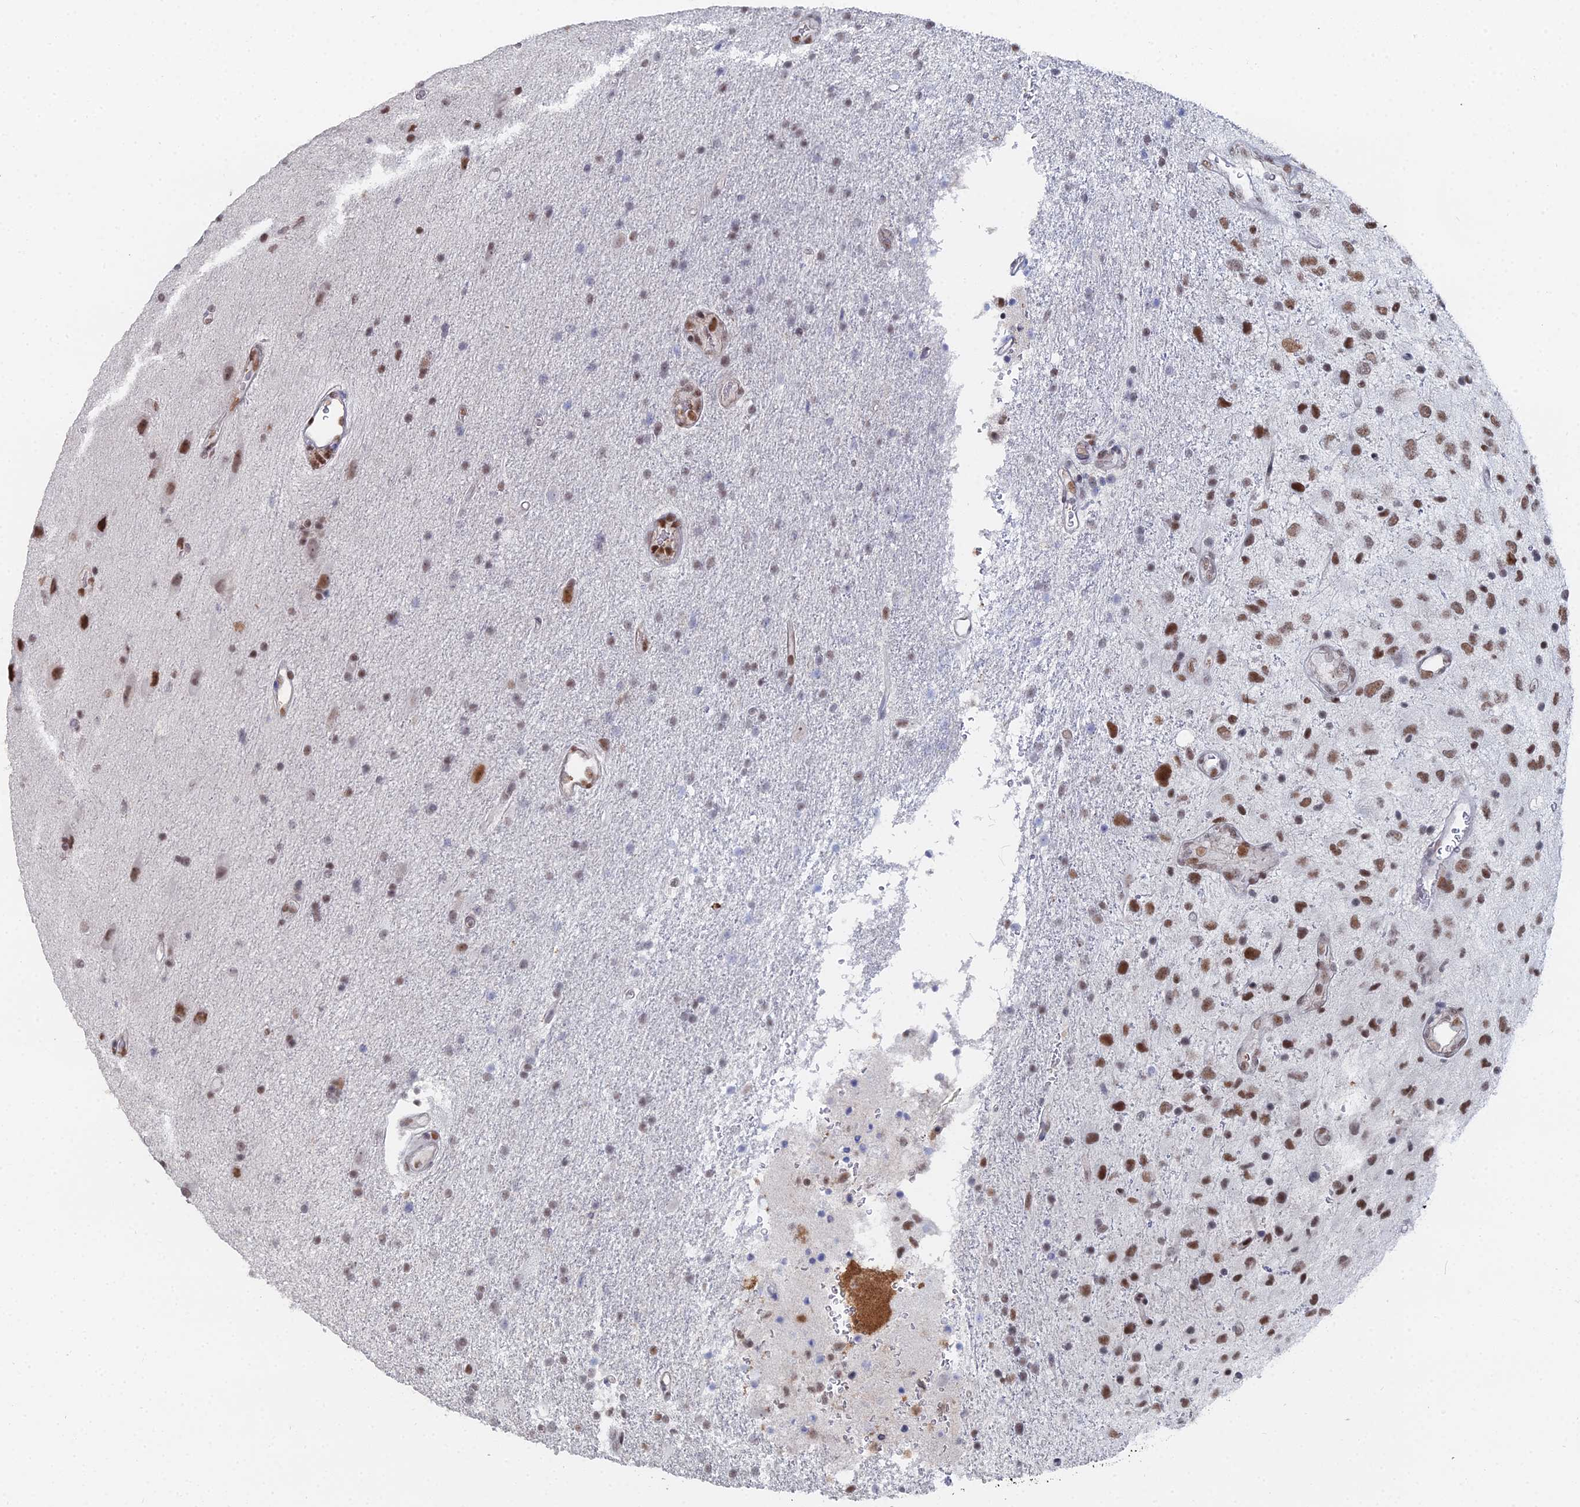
{"staining": {"intensity": "moderate", "quantity": "25%-75%", "location": "nuclear"}, "tissue": "glioma", "cell_type": "Tumor cells", "image_type": "cancer", "snomed": [{"axis": "morphology", "description": "Glioma, malignant, Low grade"}, {"axis": "topography", "description": "Brain"}], "caption": "Brown immunohistochemical staining in human glioma demonstrates moderate nuclear expression in approximately 25%-75% of tumor cells. (IHC, brightfield microscopy, high magnification).", "gene": "GSC2", "patient": {"sex": "male", "age": 66}}